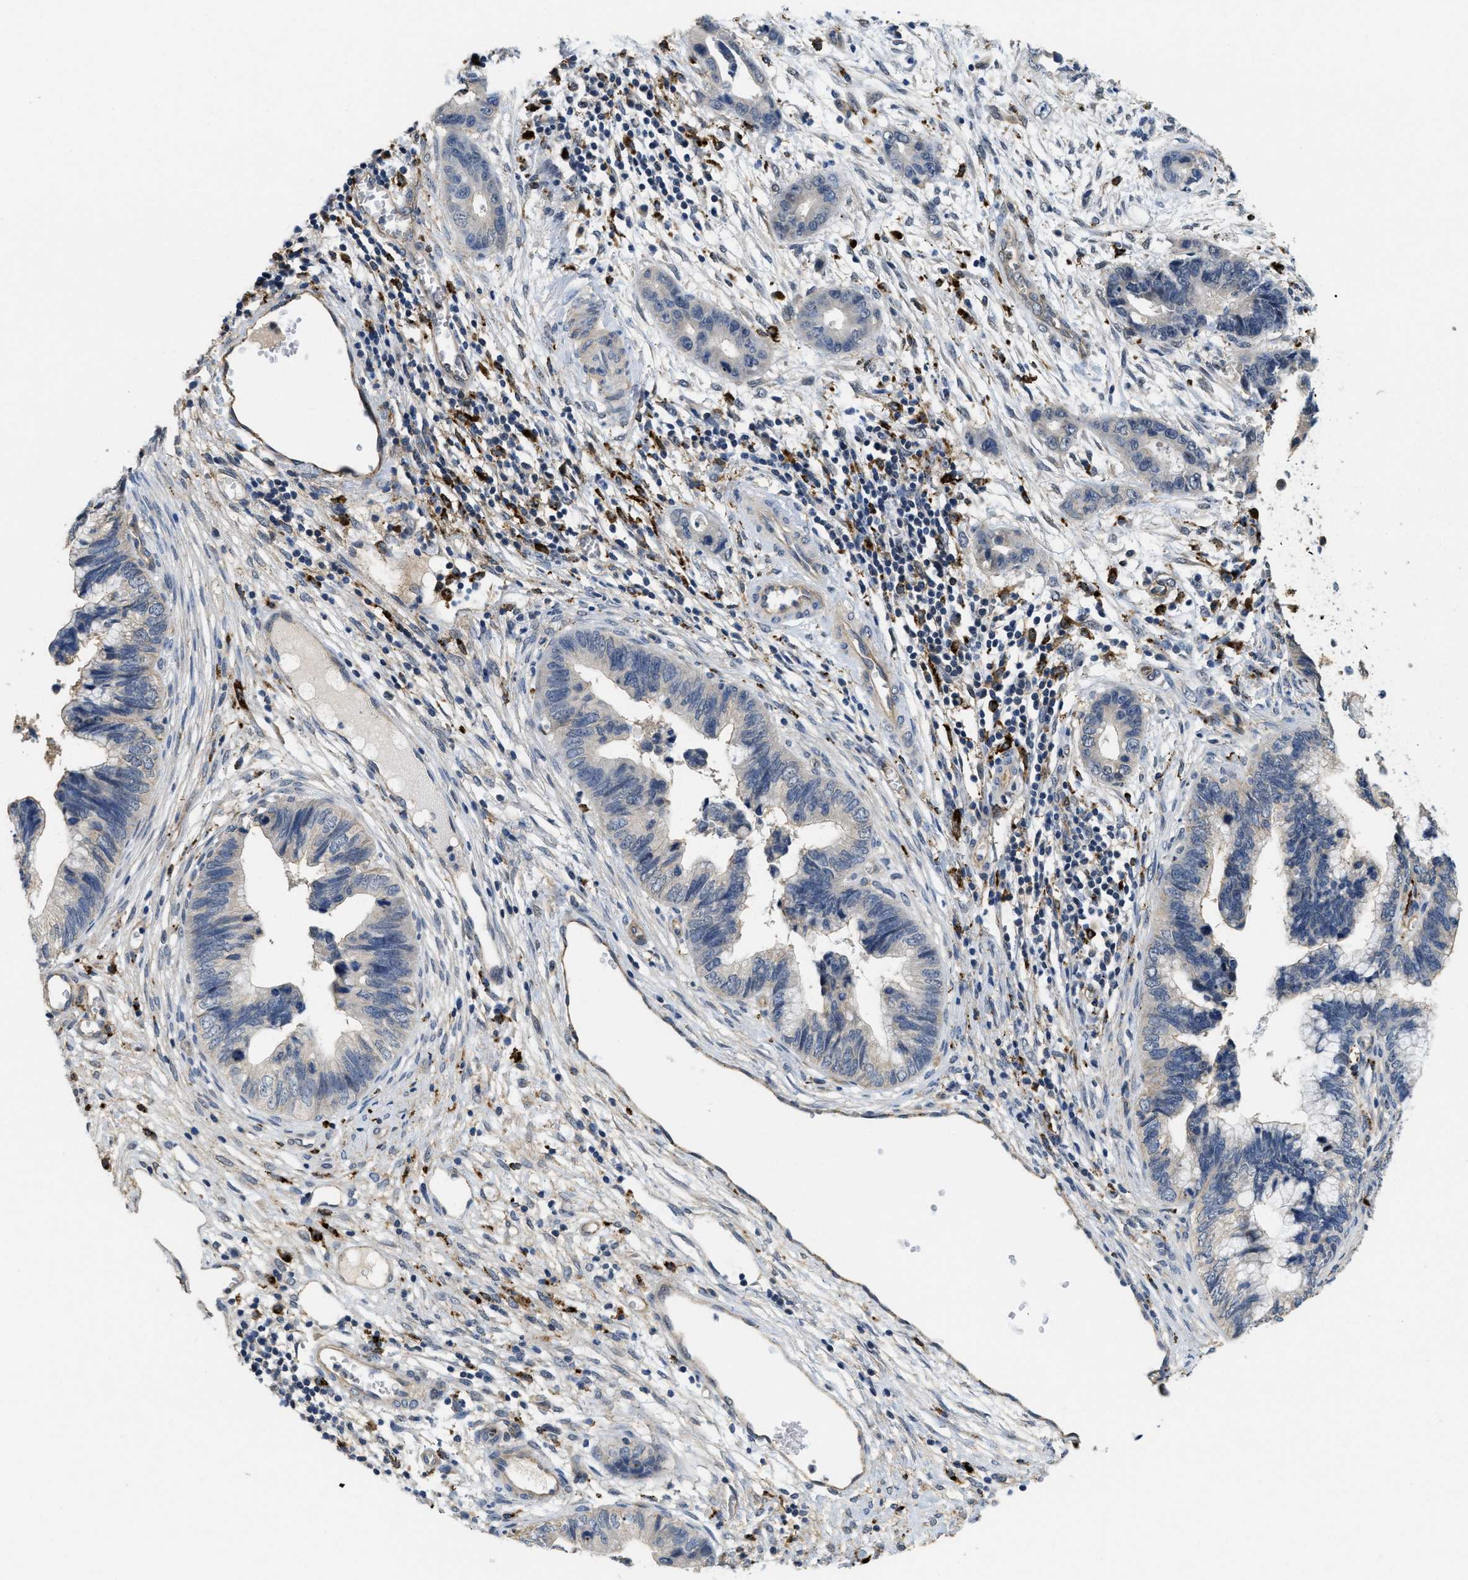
{"staining": {"intensity": "negative", "quantity": "none", "location": "none"}, "tissue": "cervical cancer", "cell_type": "Tumor cells", "image_type": "cancer", "snomed": [{"axis": "morphology", "description": "Adenocarcinoma, NOS"}, {"axis": "topography", "description": "Cervix"}], "caption": "The micrograph shows no staining of tumor cells in cervical cancer. (DAB (3,3'-diaminobenzidine) IHC, high magnification).", "gene": "BMPR2", "patient": {"sex": "female", "age": 44}}